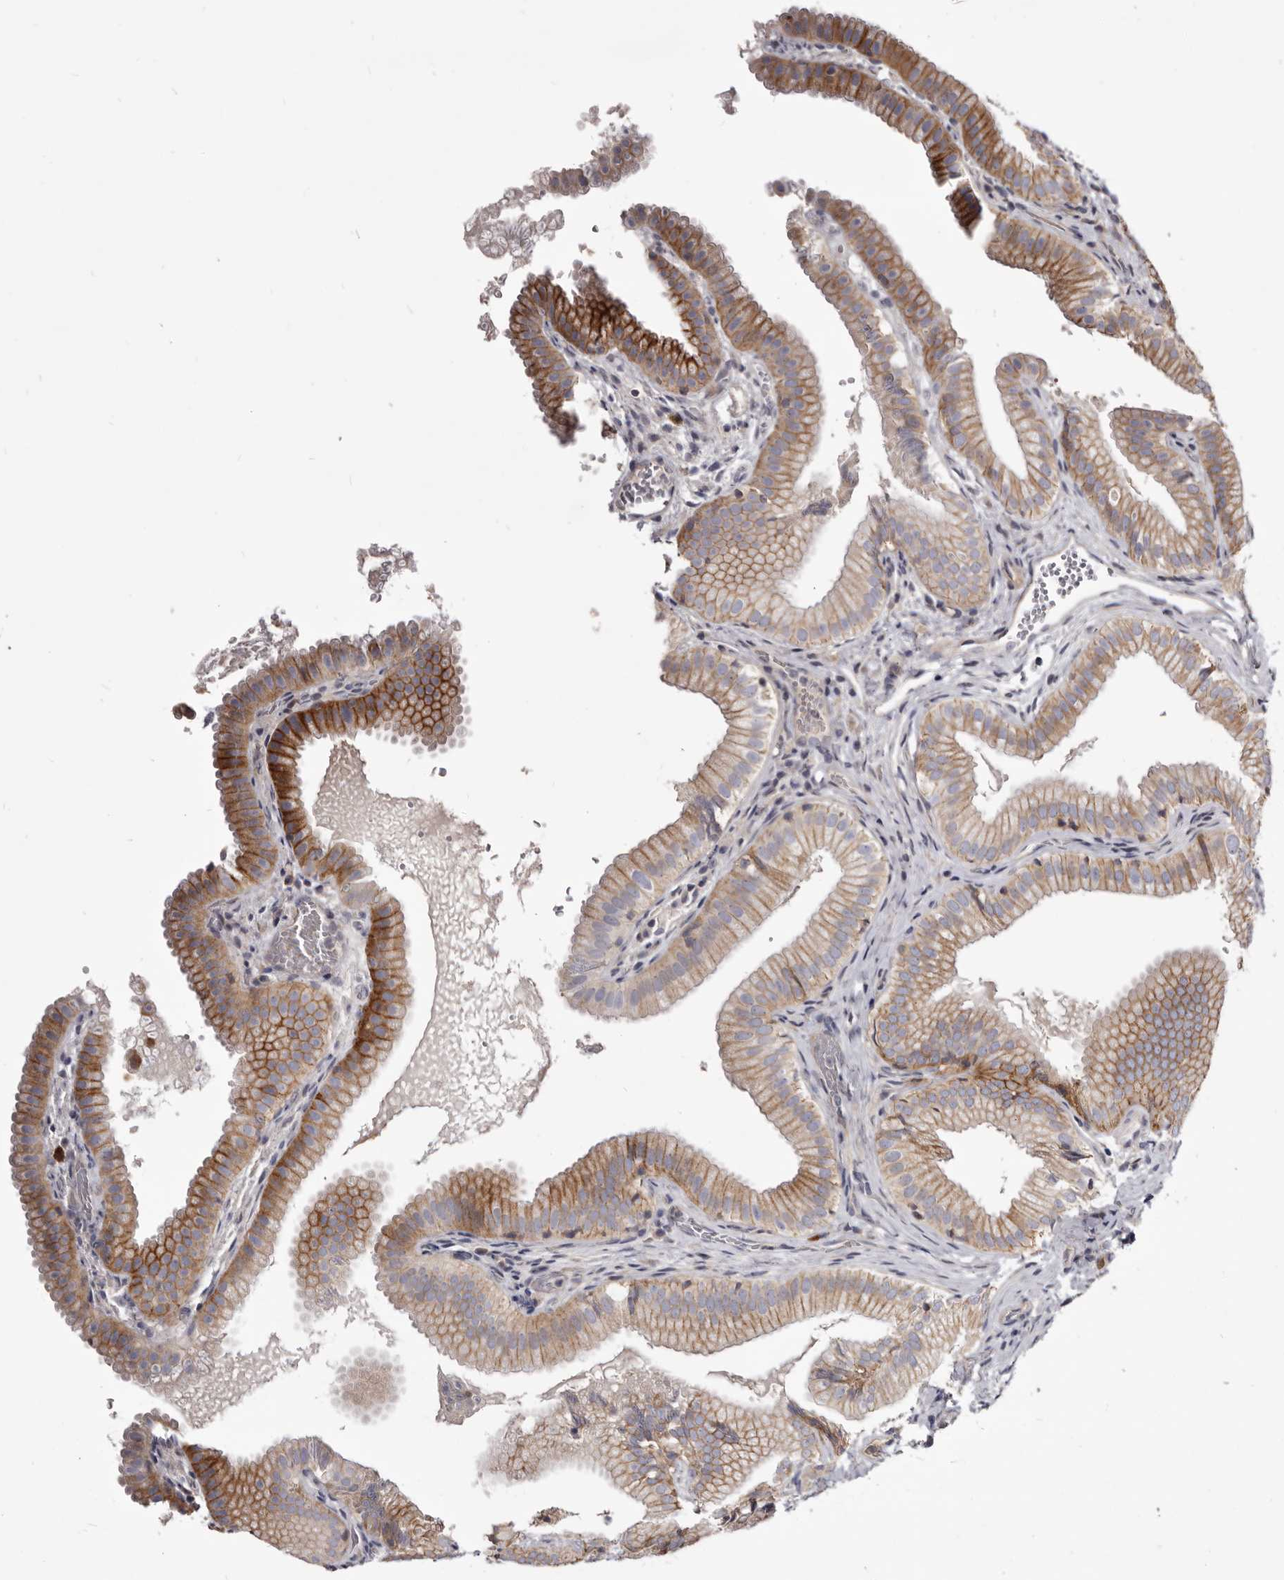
{"staining": {"intensity": "strong", "quantity": ">75%", "location": "cytoplasmic/membranous"}, "tissue": "gallbladder", "cell_type": "Glandular cells", "image_type": "normal", "snomed": [{"axis": "morphology", "description": "Normal tissue, NOS"}, {"axis": "topography", "description": "Gallbladder"}], "caption": "Protein expression analysis of unremarkable gallbladder exhibits strong cytoplasmic/membranous expression in about >75% of glandular cells.", "gene": "FAS", "patient": {"sex": "female", "age": 30}}